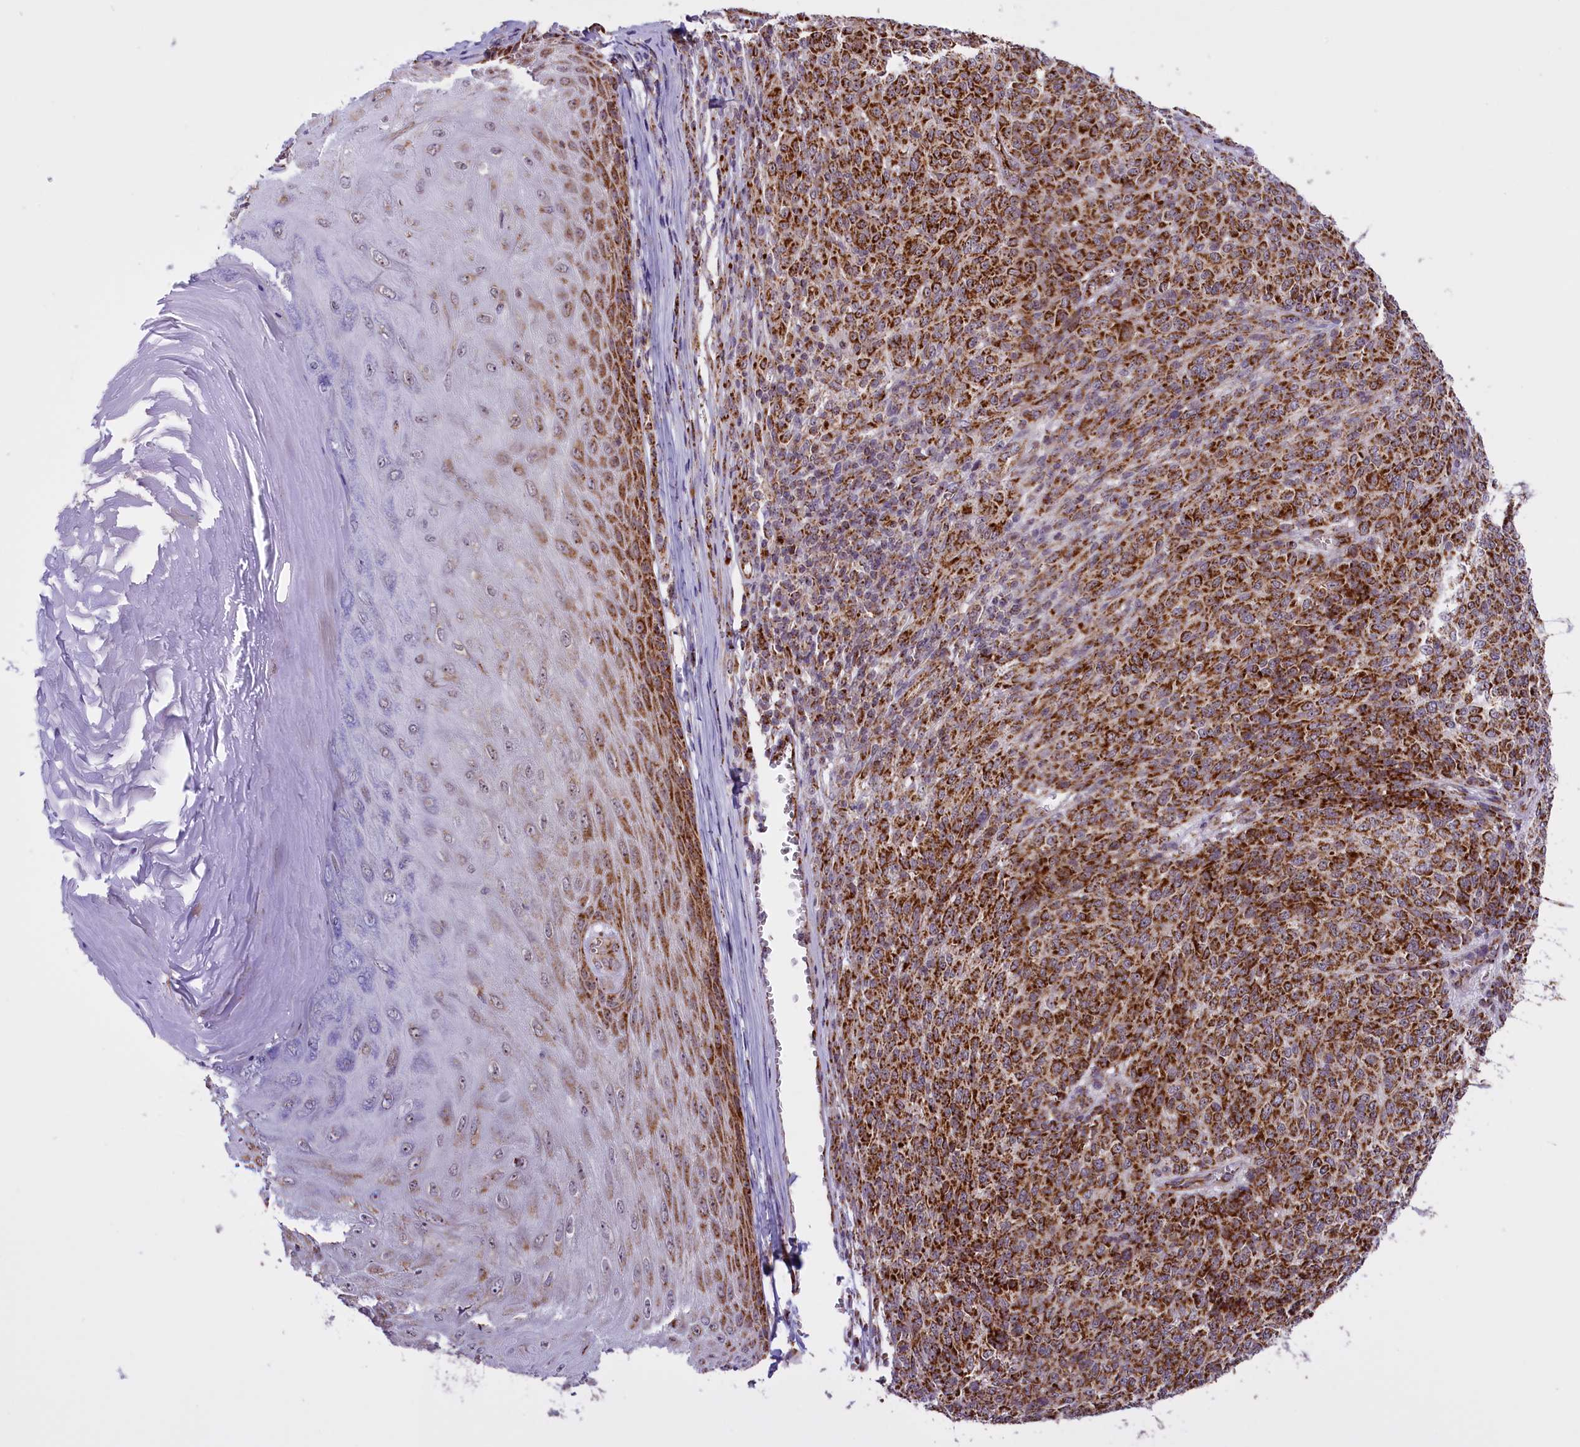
{"staining": {"intensity": "strong", "quantity": ">75%", "location": "cytoplasmic/membranous"}, "tissue": "melanoma", "cell_type": "Tumor cells", "image_type": "cancer", "snomed": [{"axis": "morphology", "description": "Malignant melanoma, NOS"}, {"axis": "topography", "description": "Skin"}], "caption": "Strong cytoplasmic/membranous protein expression is seen in about >75% of tumor cells in melanoma. The staining was performed using DAB (3,3'-diaminobenzidine) to visualize the protein expression in brown, while the nuclei were stained in blue with hematoxylin (Magnification: 20x).", "gene": "NDUFS5", "patient": {"sex": "male", "age": 49}}